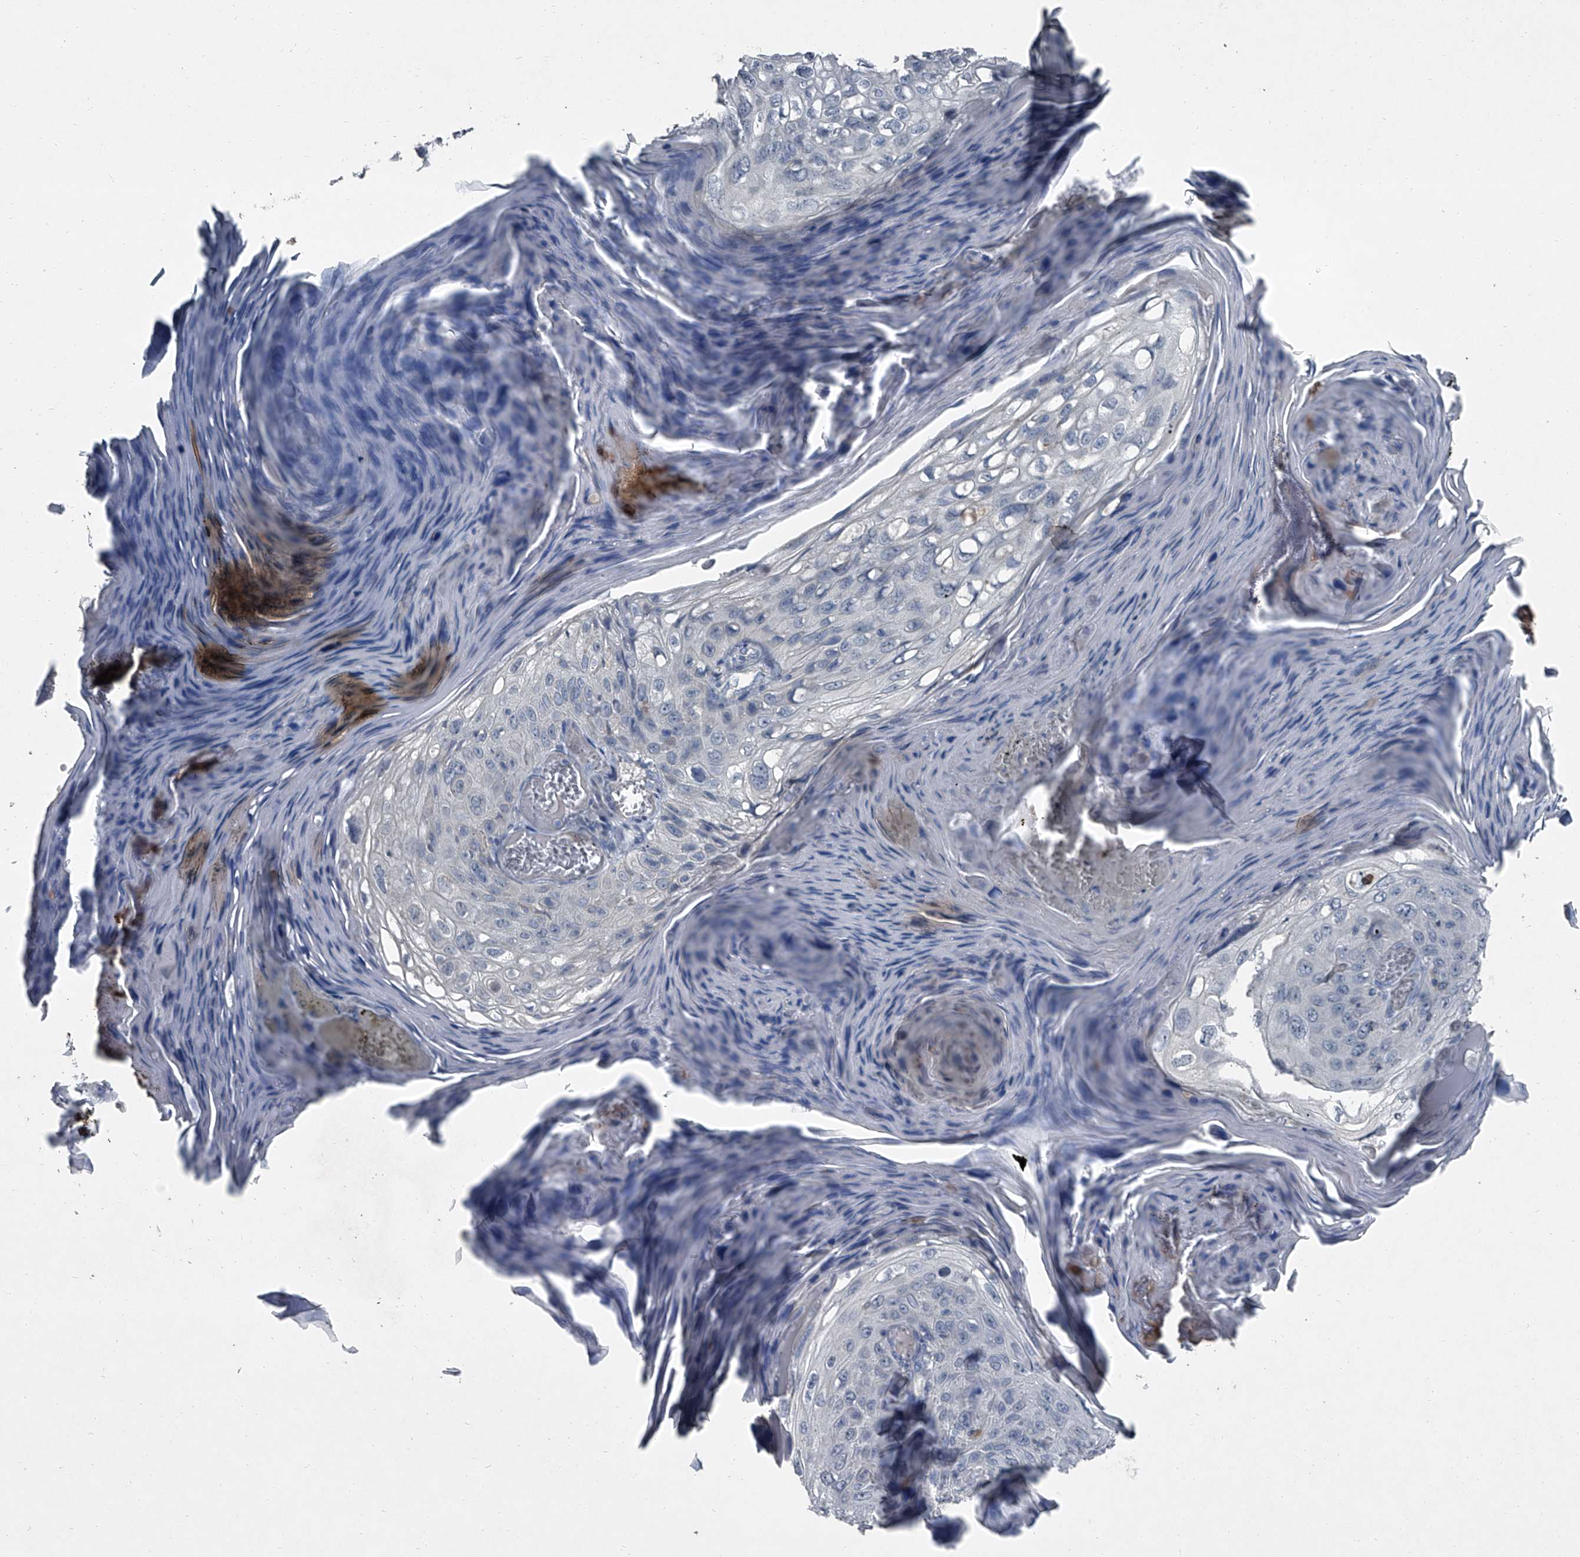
{"staining": {"intensity": "negative", "quantity": "none", "location": "none"}, "tissue": "skin cancer", "cell_type": "Tumor cells", "image_type": "cancer", "snomed": [{"axis": "morphology", "description": "Squamous cell carcinoma, NOS"}, {"axis": "topography", "description": "Skin"}], "caption": "Immunohistochemical staining of squamous cell carcinoma (skin) exhibits no significant staining in tumor cells.", "gene": "HEPHL1", "patient": {"sex": "female", "age": 90}}